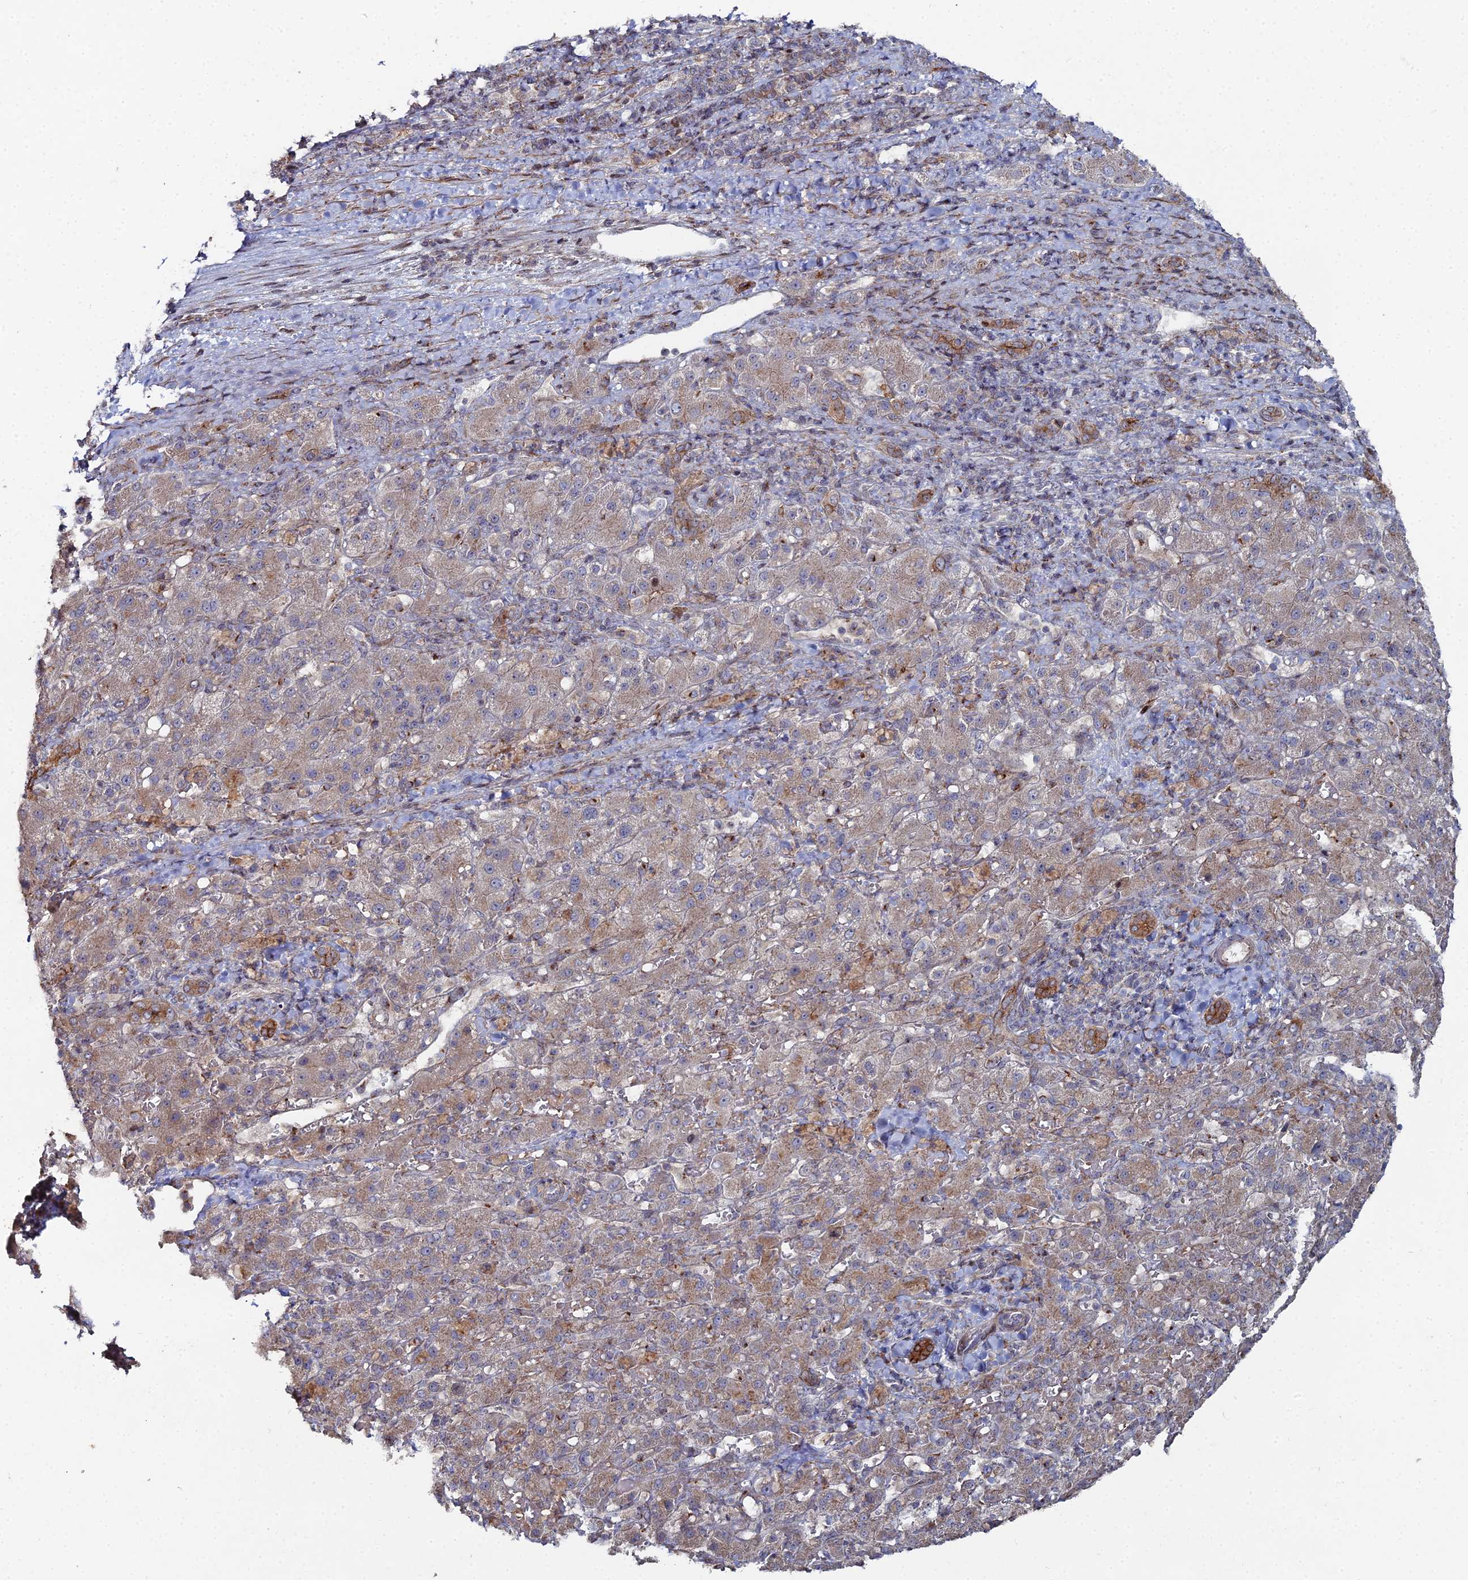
{"staining": {"intensity": "weak", "quantity": ">75%", "location": "cytoplasmic/membranous"}, "tissue": "liver cancer", "cell_type": "Tumor cells", "image_type": "cancer", "snomed": [{"axis": "morphology", "description": "Carcinoma, Hepatocellular, NOS"}, {"axis": "topography", "description": "Liver"}], "caption": "Brown immunohistochemical staining in liver cancer exhibits weak cytoplasmic/membranous staining in approximately >75% of tumor cells.", "gene": "SGMS1", "patient": {"sex": "female", "age": 58}}